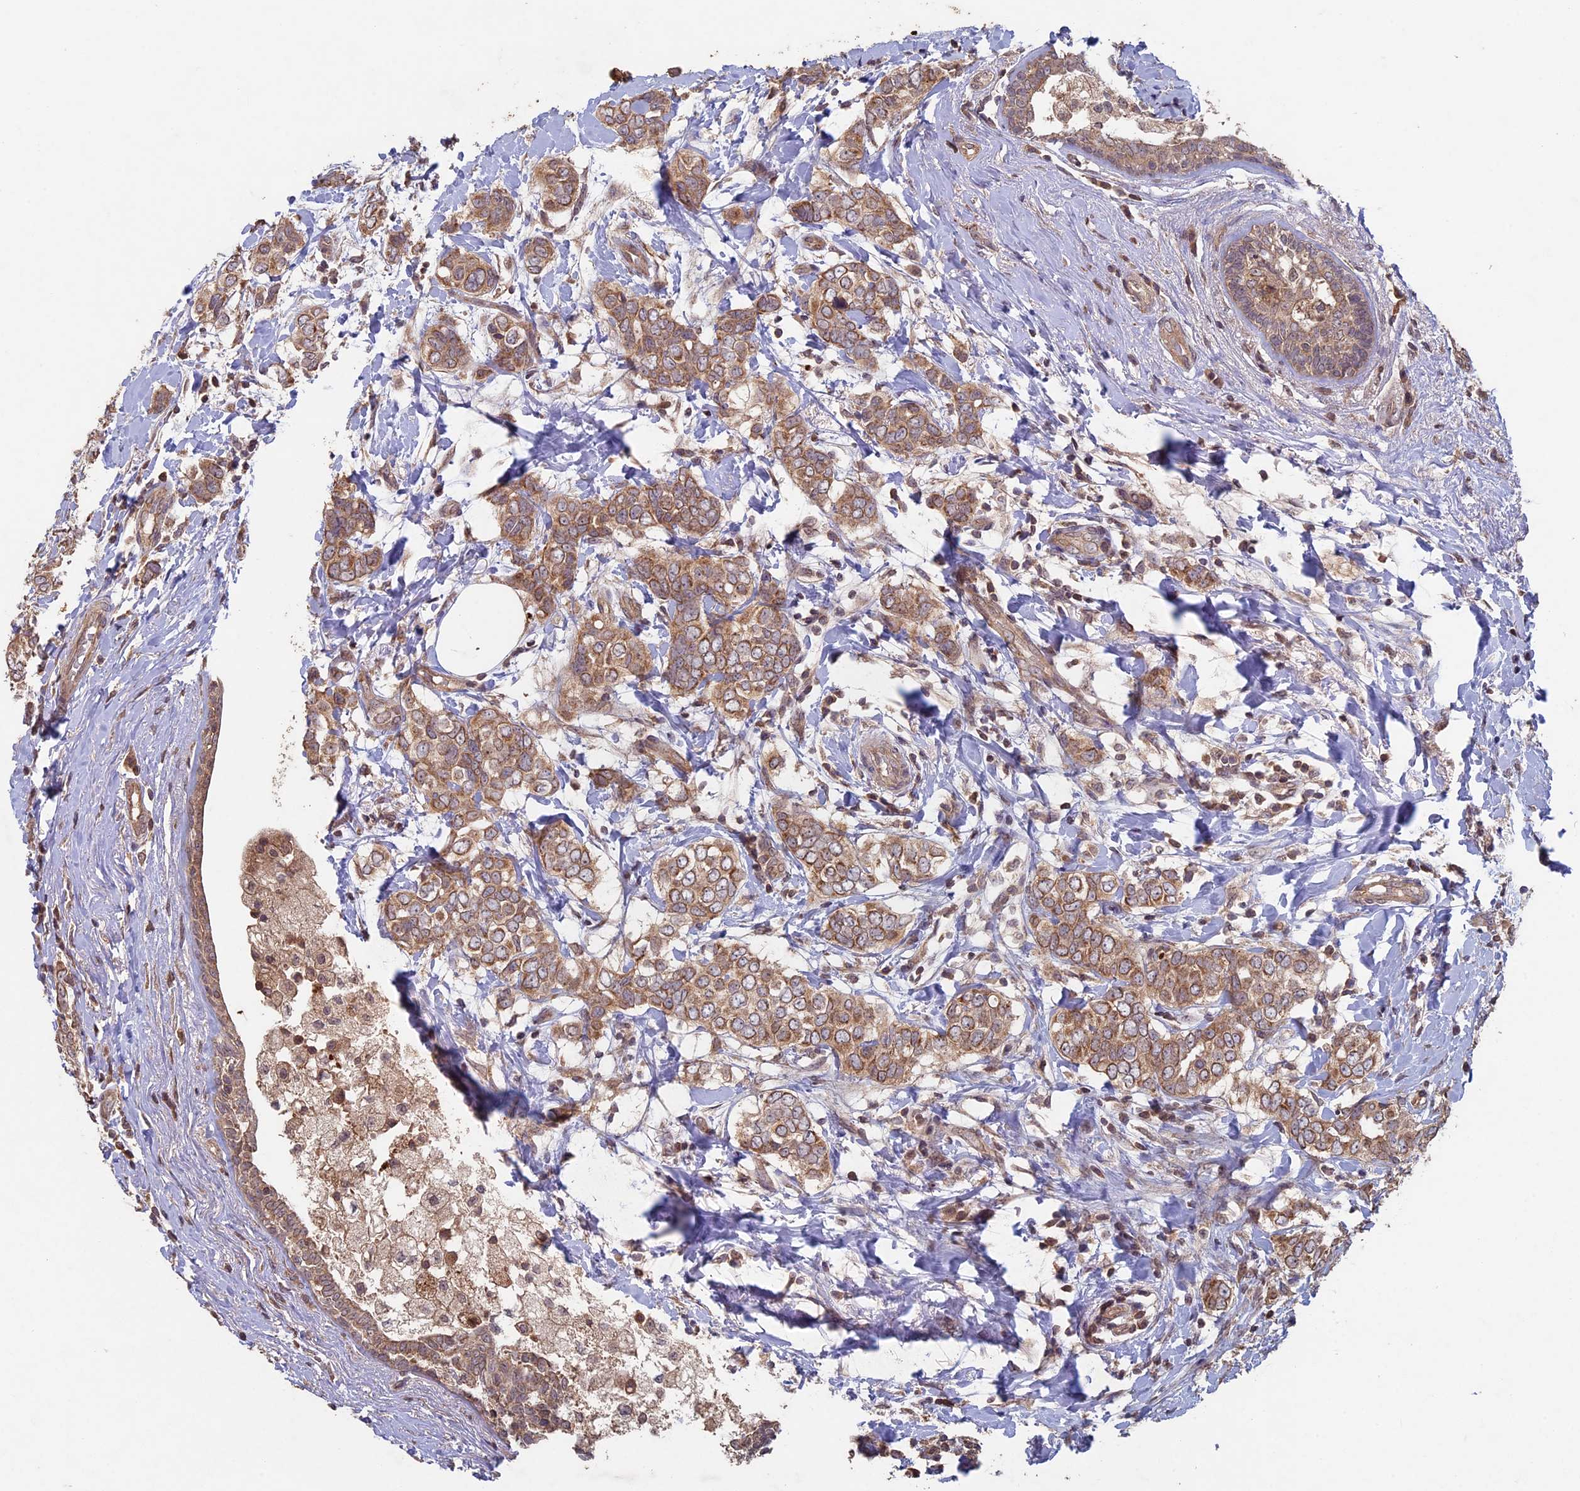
{"staining": {"intensity": "moderate", "quantity": ">75%", "location": "cytoplasmic/membranous"}, "tissue": "breast cancer", "cell_type": "Tumor cells", "image_type": "cancer", "snomed": [{"axis": "morphology", "description": "Lobular carcinoma"}, {"axis": "topography", "description": "Breast"}], "caption": "A medium amount of moderate cytoplasmic/membranous staining is present in about >75% of tumor cells in lobular carcinoma (breast) tissue. (DAB IHC, brown staining for protein, blue staining for nuclei).", "gene": "RCCD1", "patient": {"sex": "female", "age": 51}}